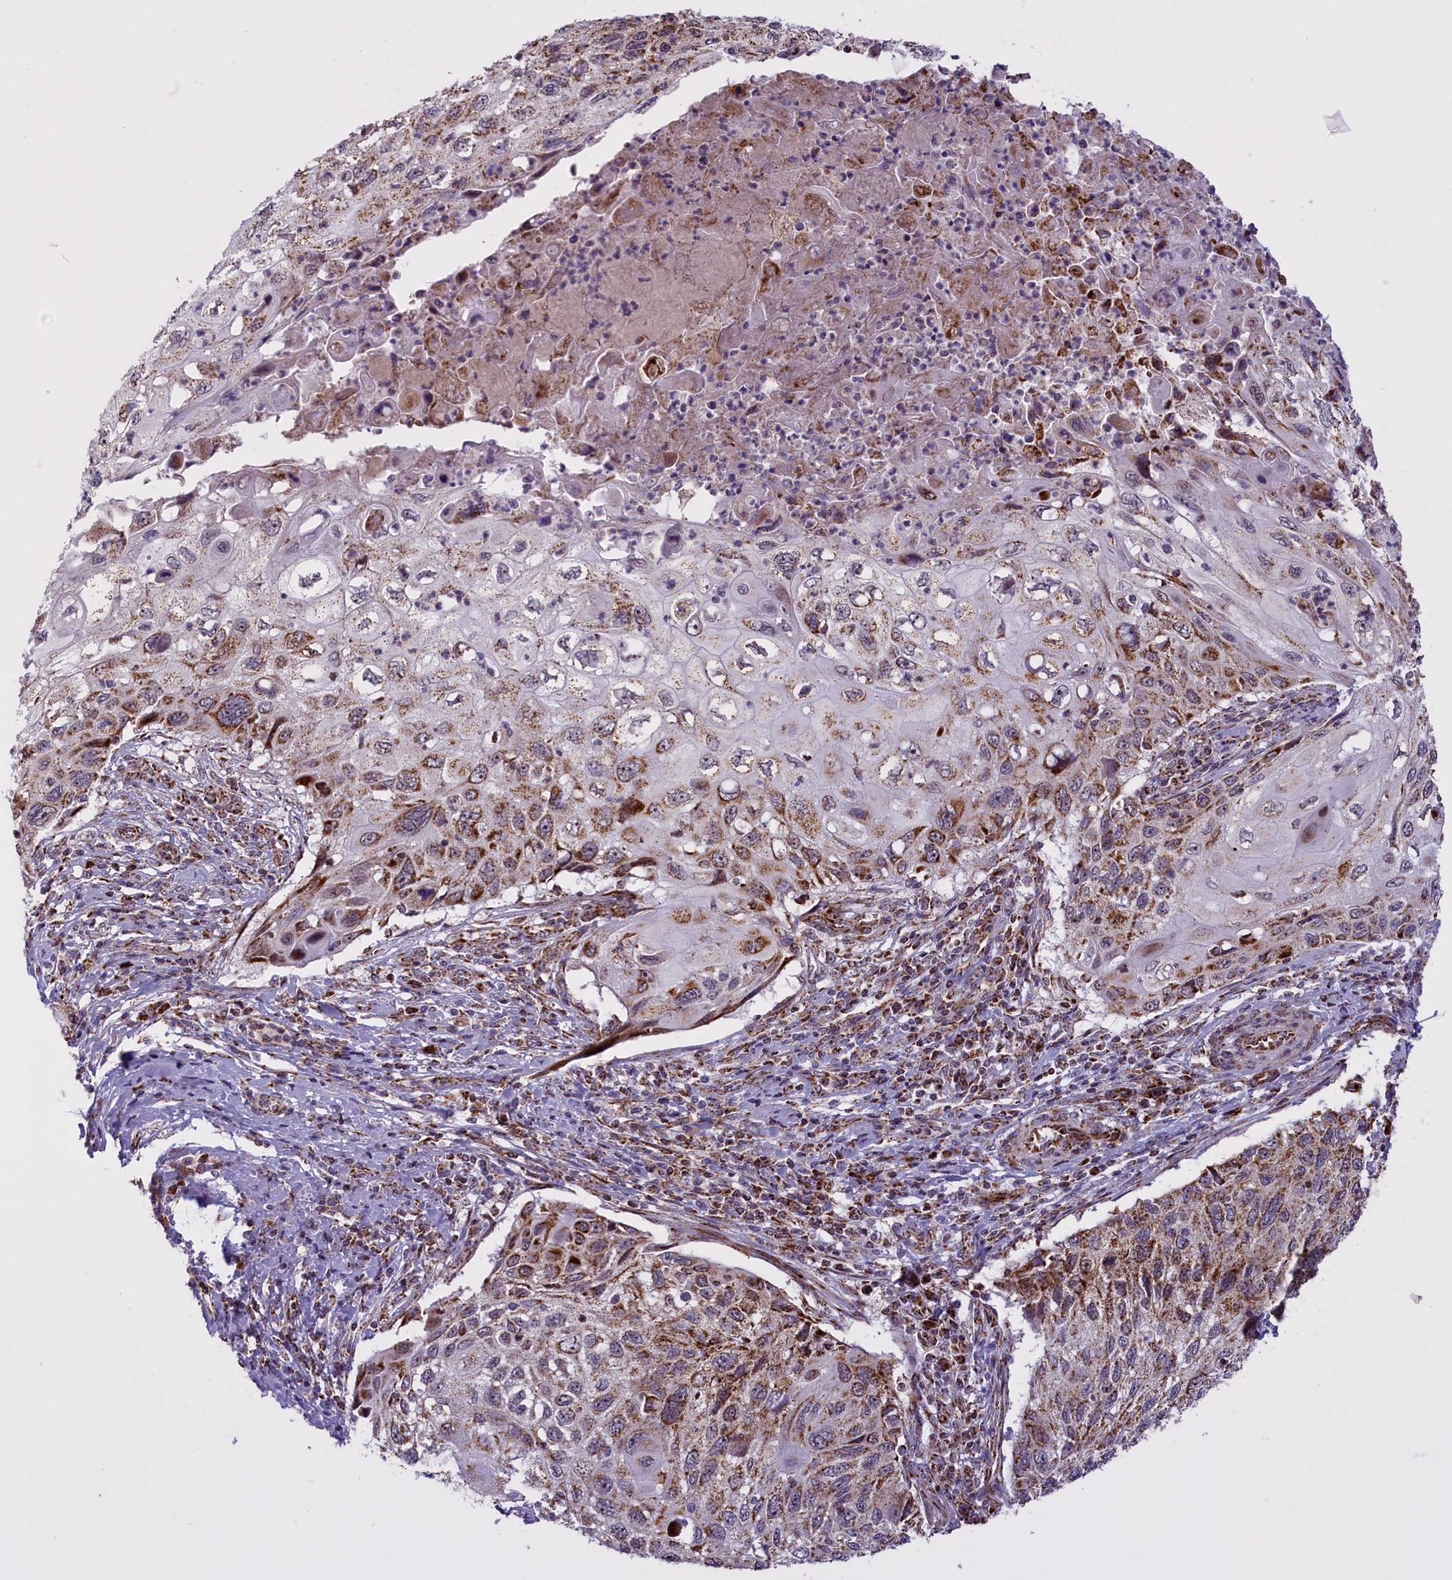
{"staining": {"intensity": "moderate", "quantity": "25%-75%", "location": "cytoplasmic/membranous"}, "tissue": "cervical cancer", "cell_type": "Tumor cells", "image_type": "cancer", "snomed": [{"axis": "morphology", "description": "Squamous cell carcinoma, NOS"}, {"axis": "topography", "description": "Cervix"}], "caption": "Protein expression by immunohistochemistry (IHC) exhibits moderate cytoplasmic/membranous positivity in approximately 25%-75% of tumor cells in cervical cancer (squamous cell carcinoma).", "gene": "NDUFS5", "patient": {"sex": "female", "age": 70}}